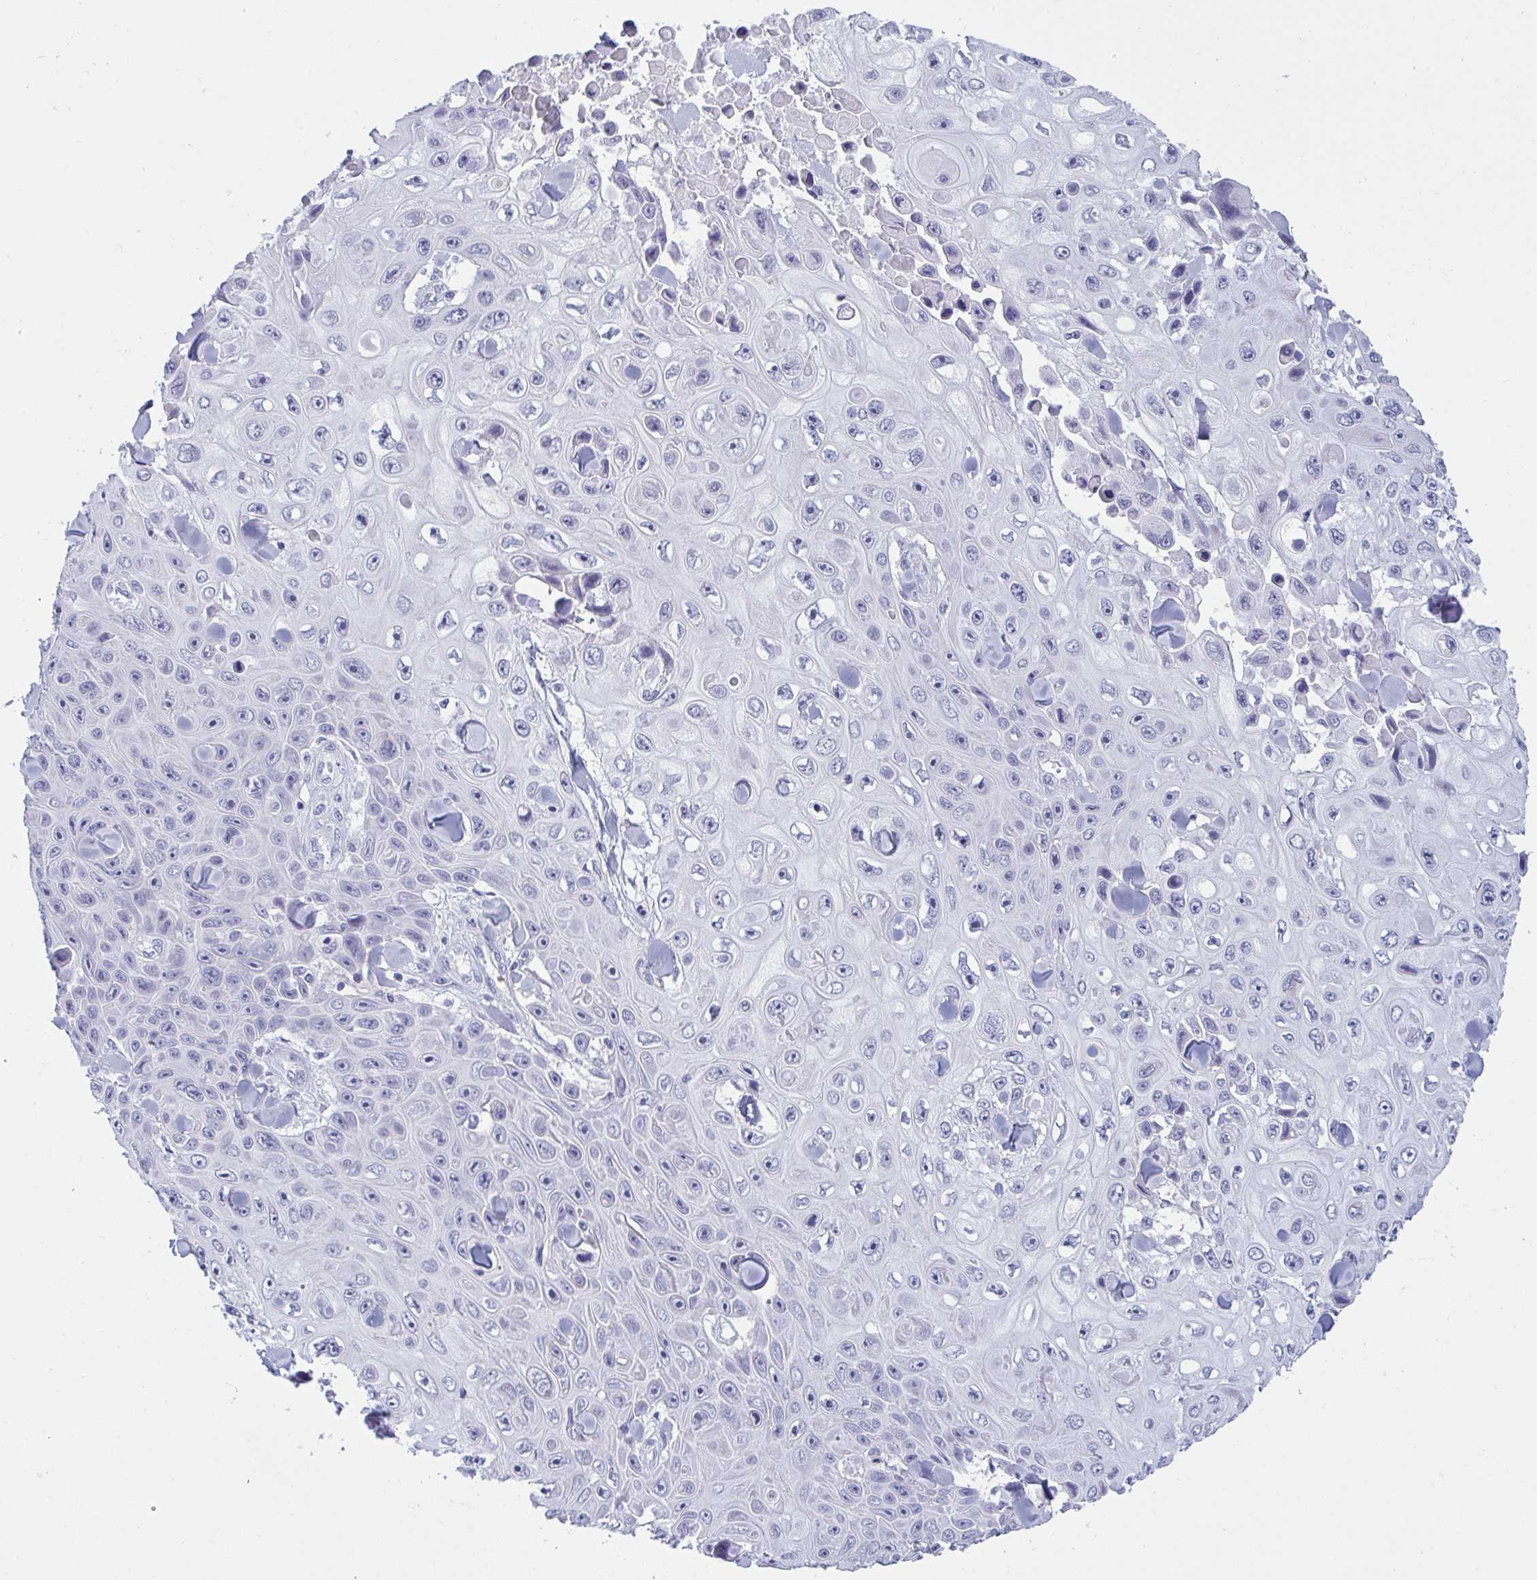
{"staining": {"intensity": "negative", "quantity": "none", "location": "none"}, "tissue": "skin cancer", "cell_type": "Tumor cells", "image_type": "cancer", "snomed": [{"axis": "morphology", "description": "Squamous cell carcinoma, NOS"}, {"axis": "topography", "description": "Skin"}], "caption": "Immunohistochemical staining of skin squamous cell carcinoma displays no significant expression in tumor cells.", "gene": "PRDM9", "patient": {"sex": "male", "age": 82}}